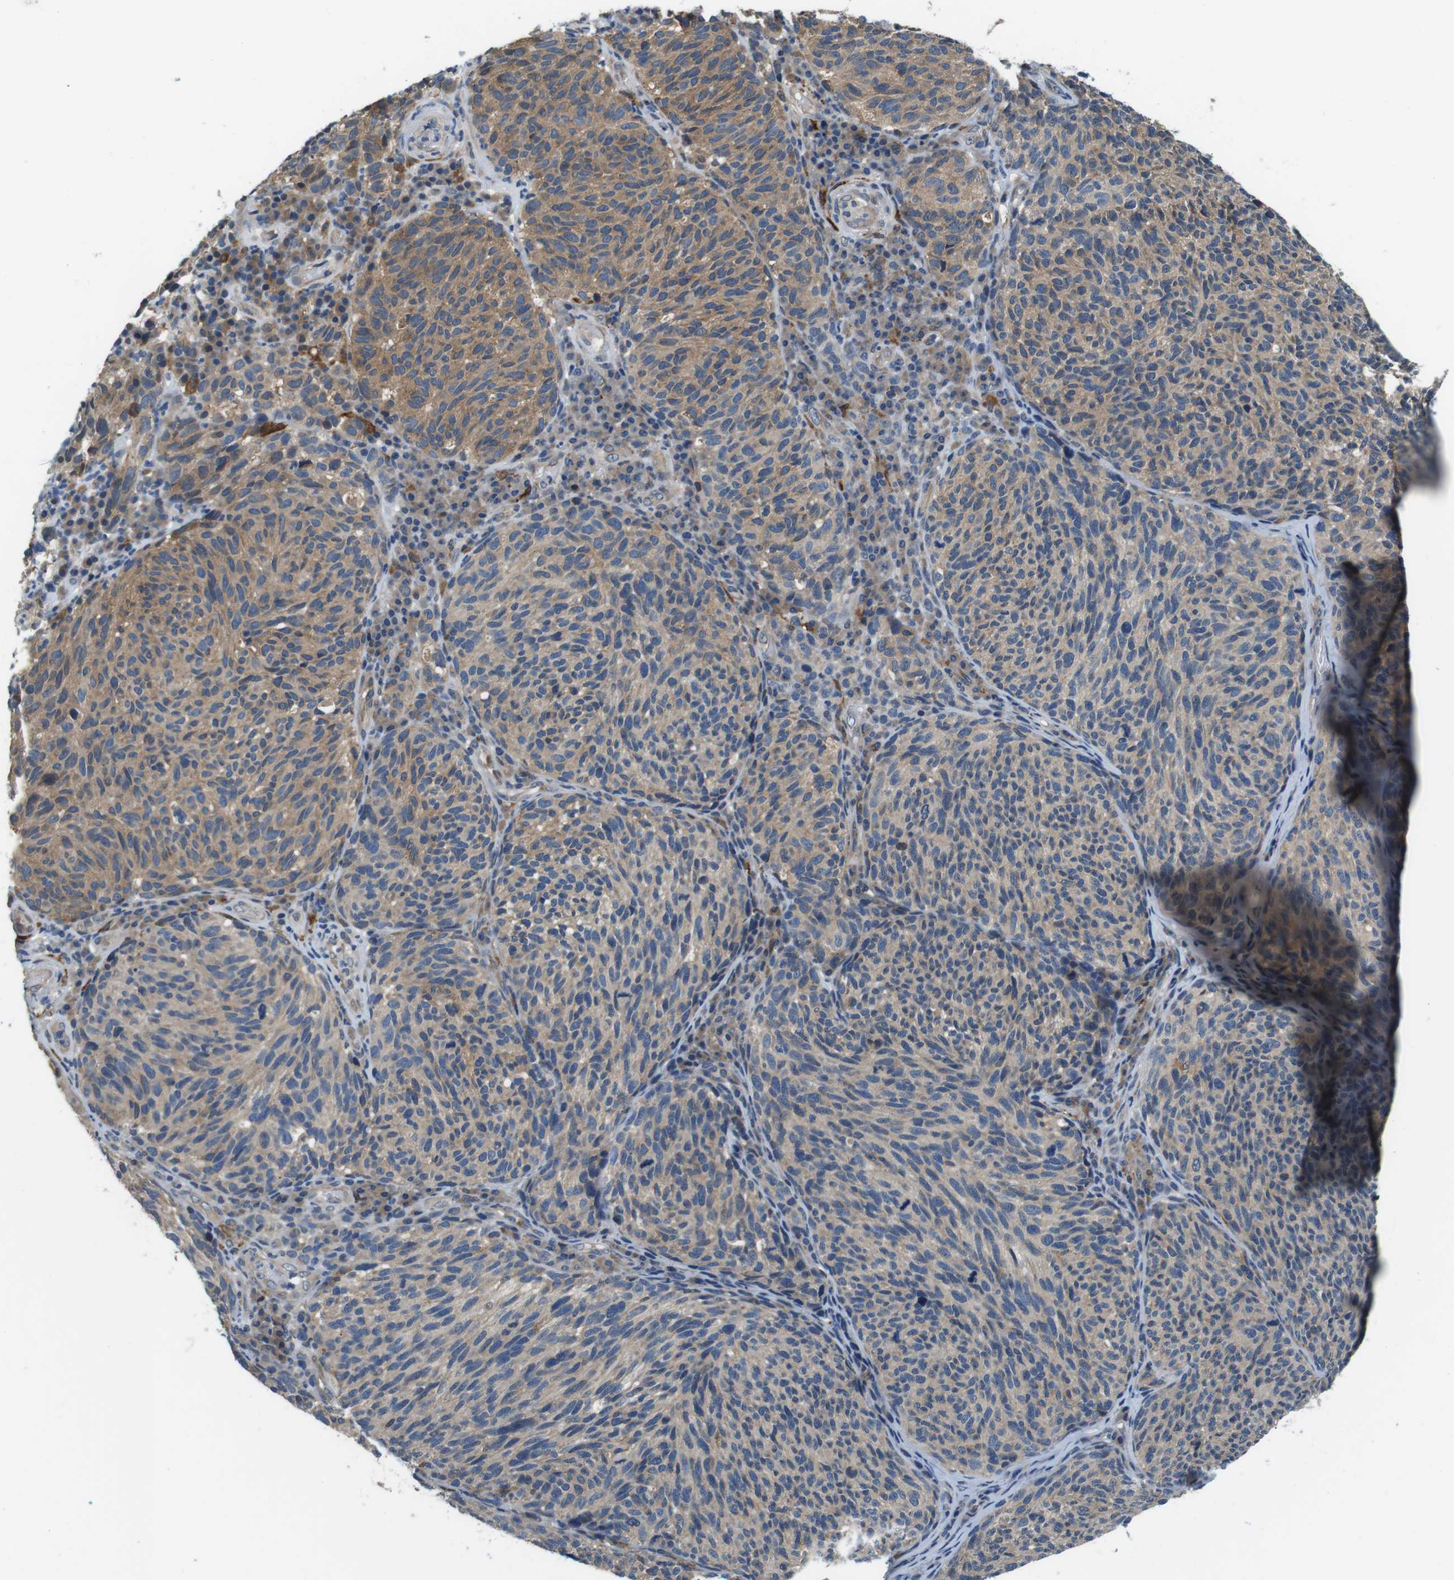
{"staining": {"intensity": "weak", "quantity": ">75%", "location": "cytoplasmic/membranous"}, "tissue": "melanoma", "cell_type": "Tumor cells", "image_type": "cancer", "snomed": [{"axis": "morphology", "description": "Malignant melanoma, NOS"}, {"axis": "topography", "description": "Skin"}], "caption": "Protein expression analysis of human malignant melanoma reveals weak cytoplasmic/membranous staining in approximately >75% of tumor cells.", "gene": "CD163L1", "patient": {"sex": "female", "age": 73}}